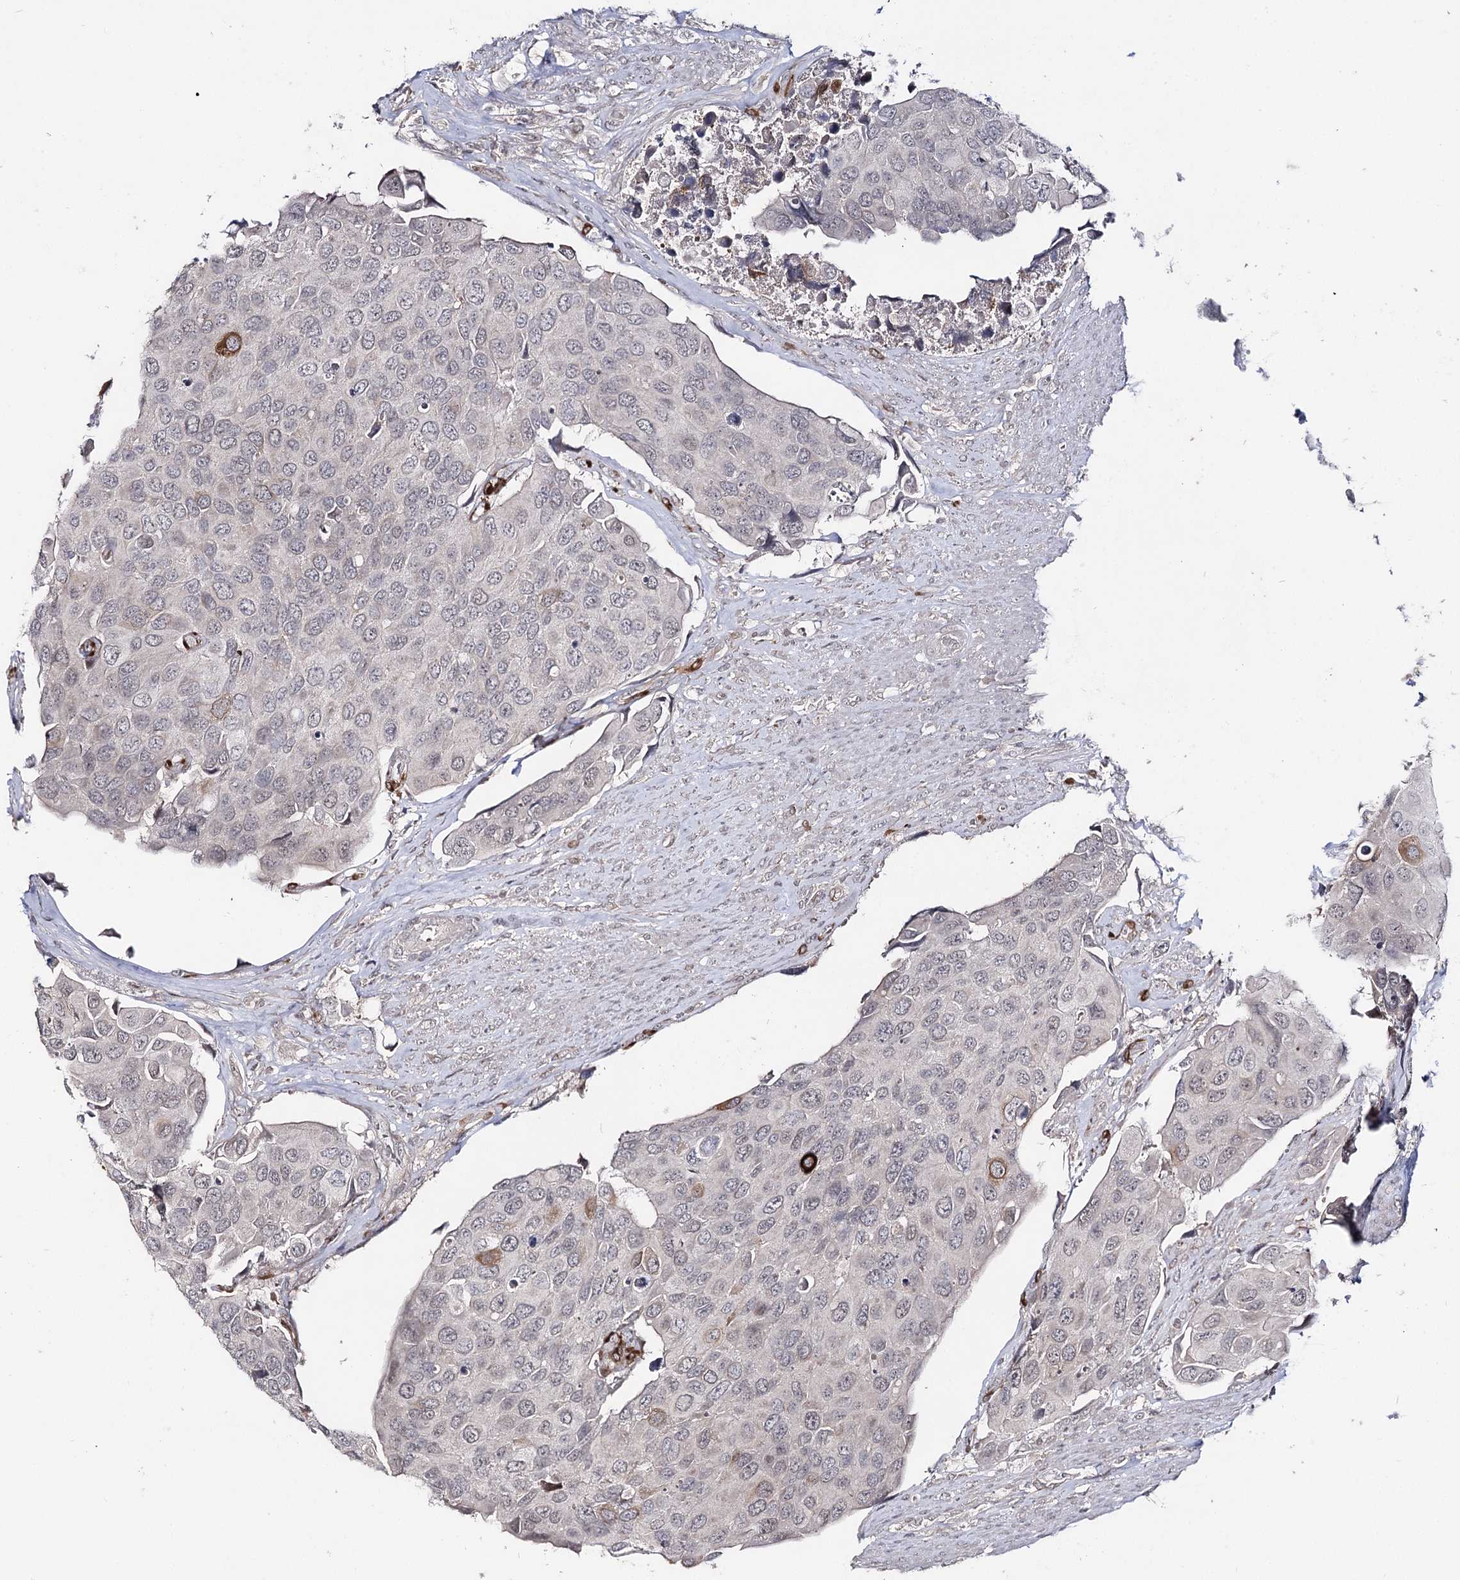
{"staining": {"intensity": "strong", "quantity": "<25%", "location": "cytoplasmic/membranous"}, "tissue": "urothelial cancer", "cell_type": "Tumor cells", "image_type": "cancer", "snomed": [{"axis": "morphology", "description": "Urothelial carcinoma, High grade"}, {"axis": "topography", "description": "Urinary bladder"}], "caption": "Urothelial cancer stained for a protein (brown) reveals strong cytoplasmic/membranous positive expression in approximately <25% of tumor cells.", "gene": "HSD11B2", "patient": {"sex": "male", "age": 74}}